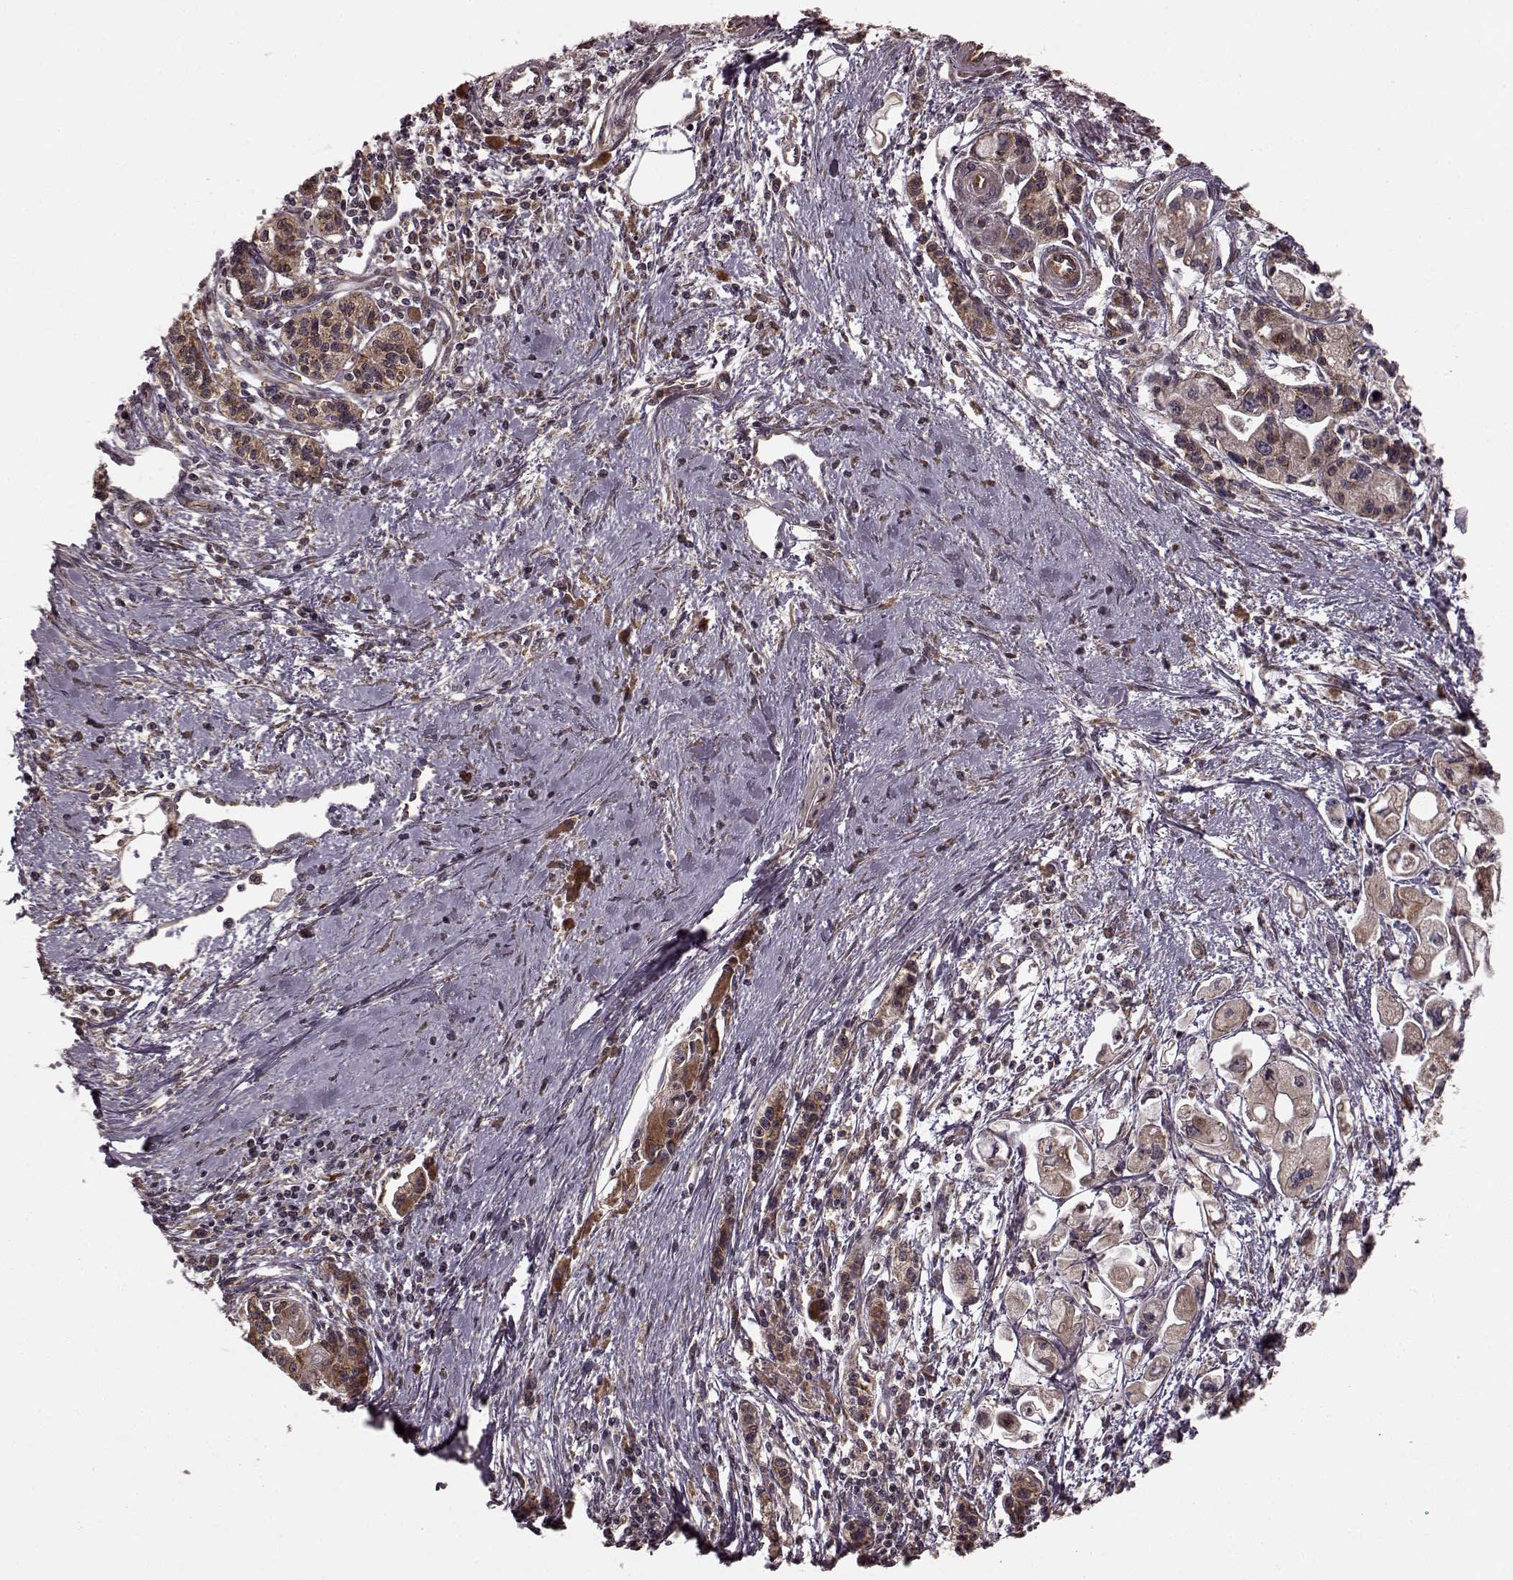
{"staining": {"intensity": "weak", "quantity": ">75%", "location": "cytoplasmic/membranous"}, "tissue": "pancreatic cancer", "cell_type": "Tumor cells", "image_type": "cancer", "snomed": [{"axis": "morphology", "description": "Adenocarcinoma, NOS"}, {"axis": "topography", "description": "Pancreas"}], "caption": "Adenocarcinoma (pancreatic) was stained to show a protein in brown. There is low levels of weak cytoplasmic/membranous expression in about >75% of tumor cells.", "gene": "AGPAT1", "patient": {"sex": "male", "age": 70}}